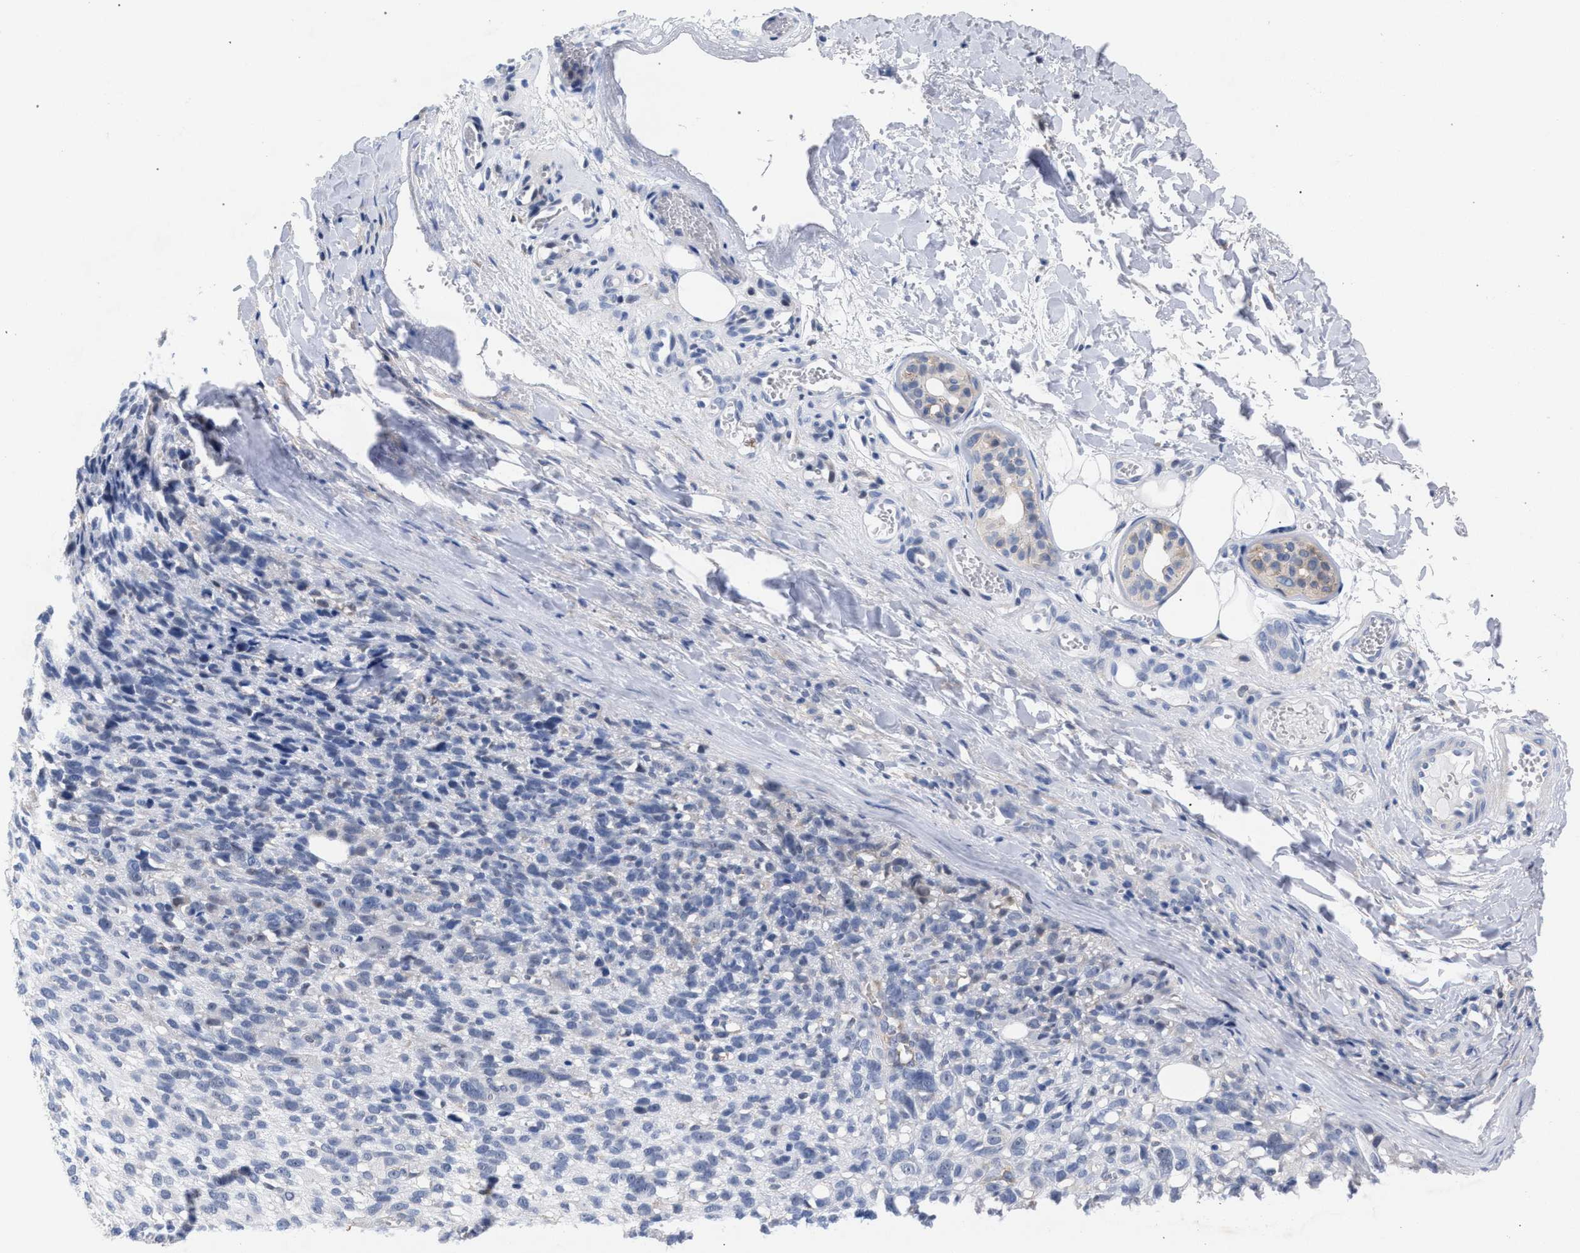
{"staining": {"intensity": "negative", "quantity": "none", "location": "none"}, "tissue": "melanoma", "cell_type": "Tumor cells", "image_type": "cancer", "snomed": [{"axis": "morphology", "description": "Malignant melanoma, NOS"}, {"axis": "topography", "description": "Skin"}], "caption": "Image shows no significant protein positivity in tumor cells of melanoma. (IHC, brightfield microscopy, high magnification).", "gene": "FHOD3", "patient": {"sex": "female", "age": 55}}